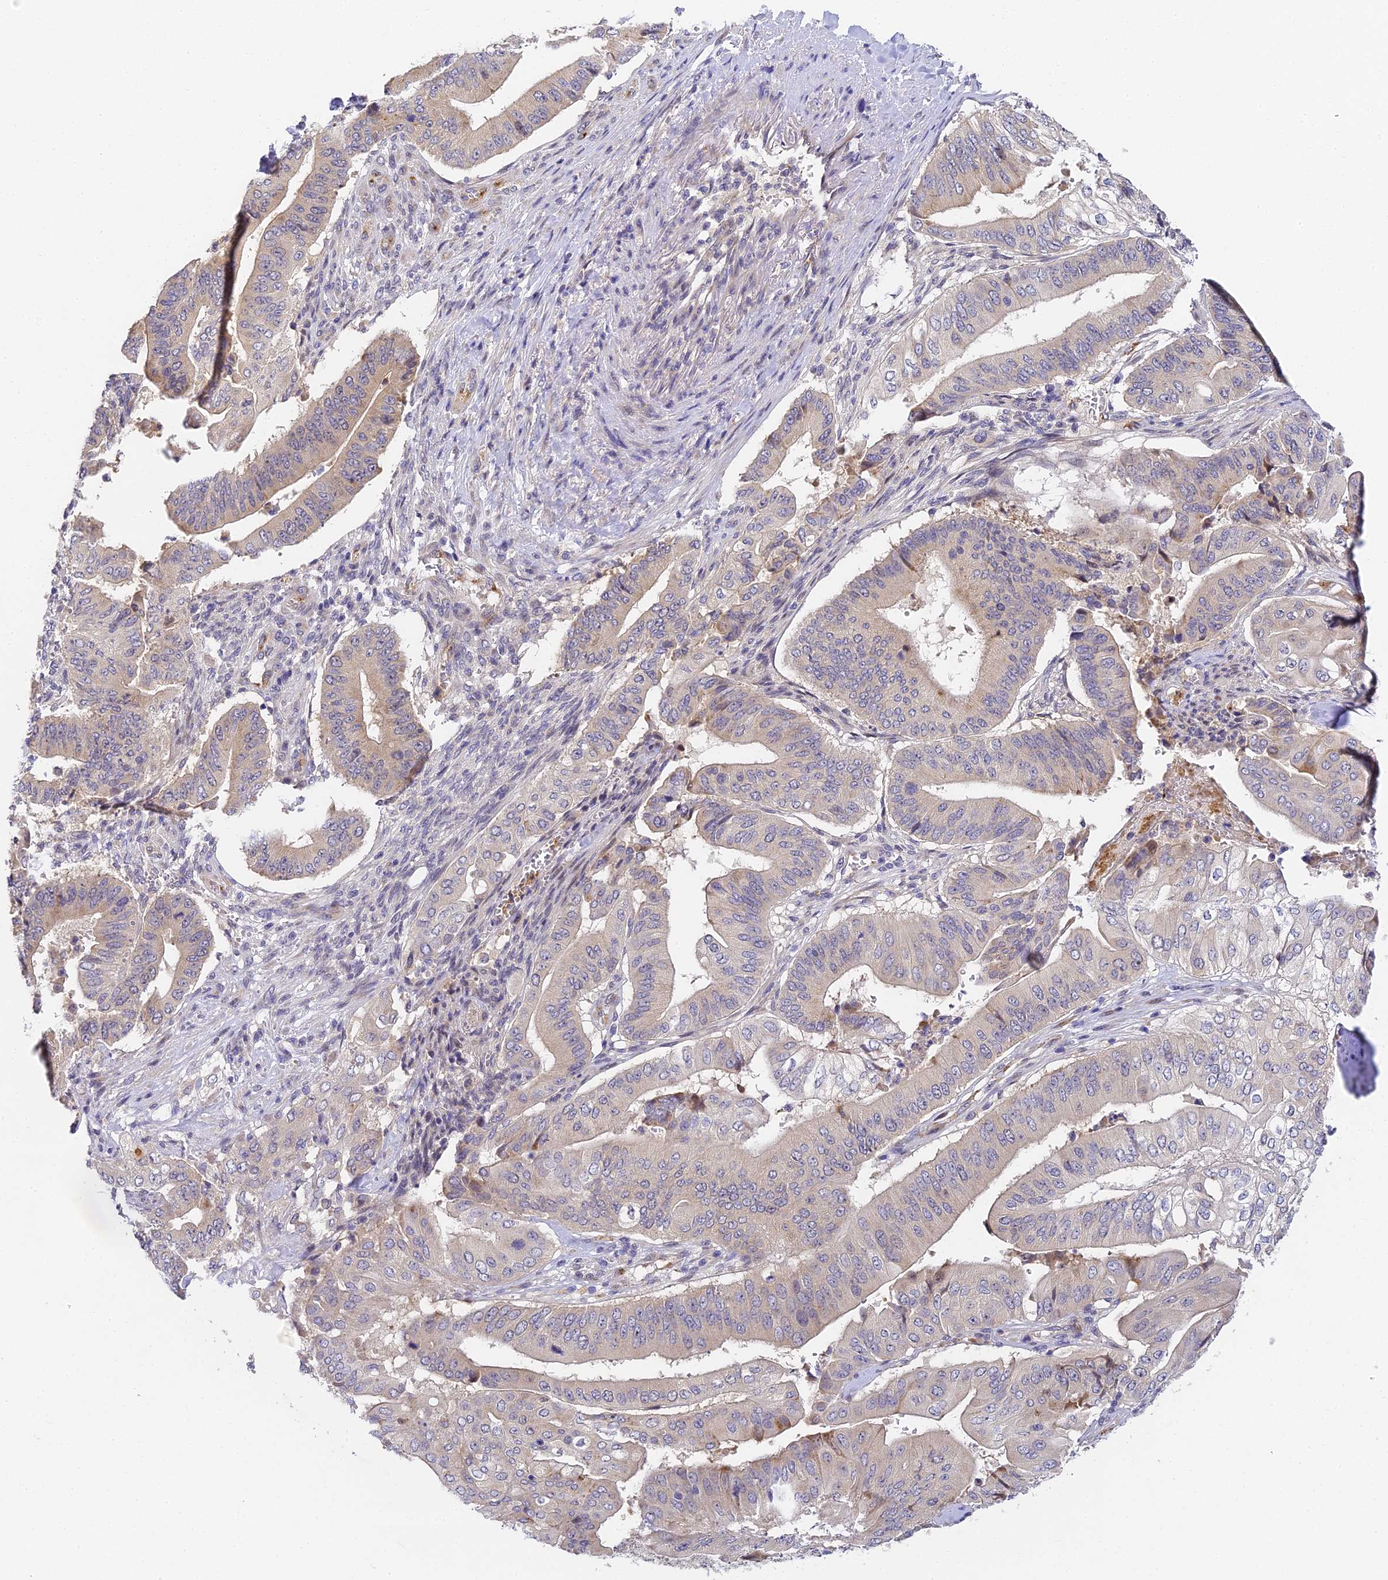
{"staining": {"intensity": "weak", "quantity": "25%-75%", "location": "cytoplasmic/membranous"}, "tissue": "pancreatic cancer", "cell_type": "Tumor cells", "image_type": "cancer", "snomed": [{"axis": "morphology", "description": "Adenocarcinoma, NOS"}, {"axis": "topography", "description": "Pancreas"}], "caption": "There is low levels of weak cytoplasmic/membranous staining in tumor cells of adenocarcinoma (pancreatic), as demonstrated by immunohistochemical staining (brown color).", "gene": "DNAAF10", "patient": {"sex": "female", "age": 77}}